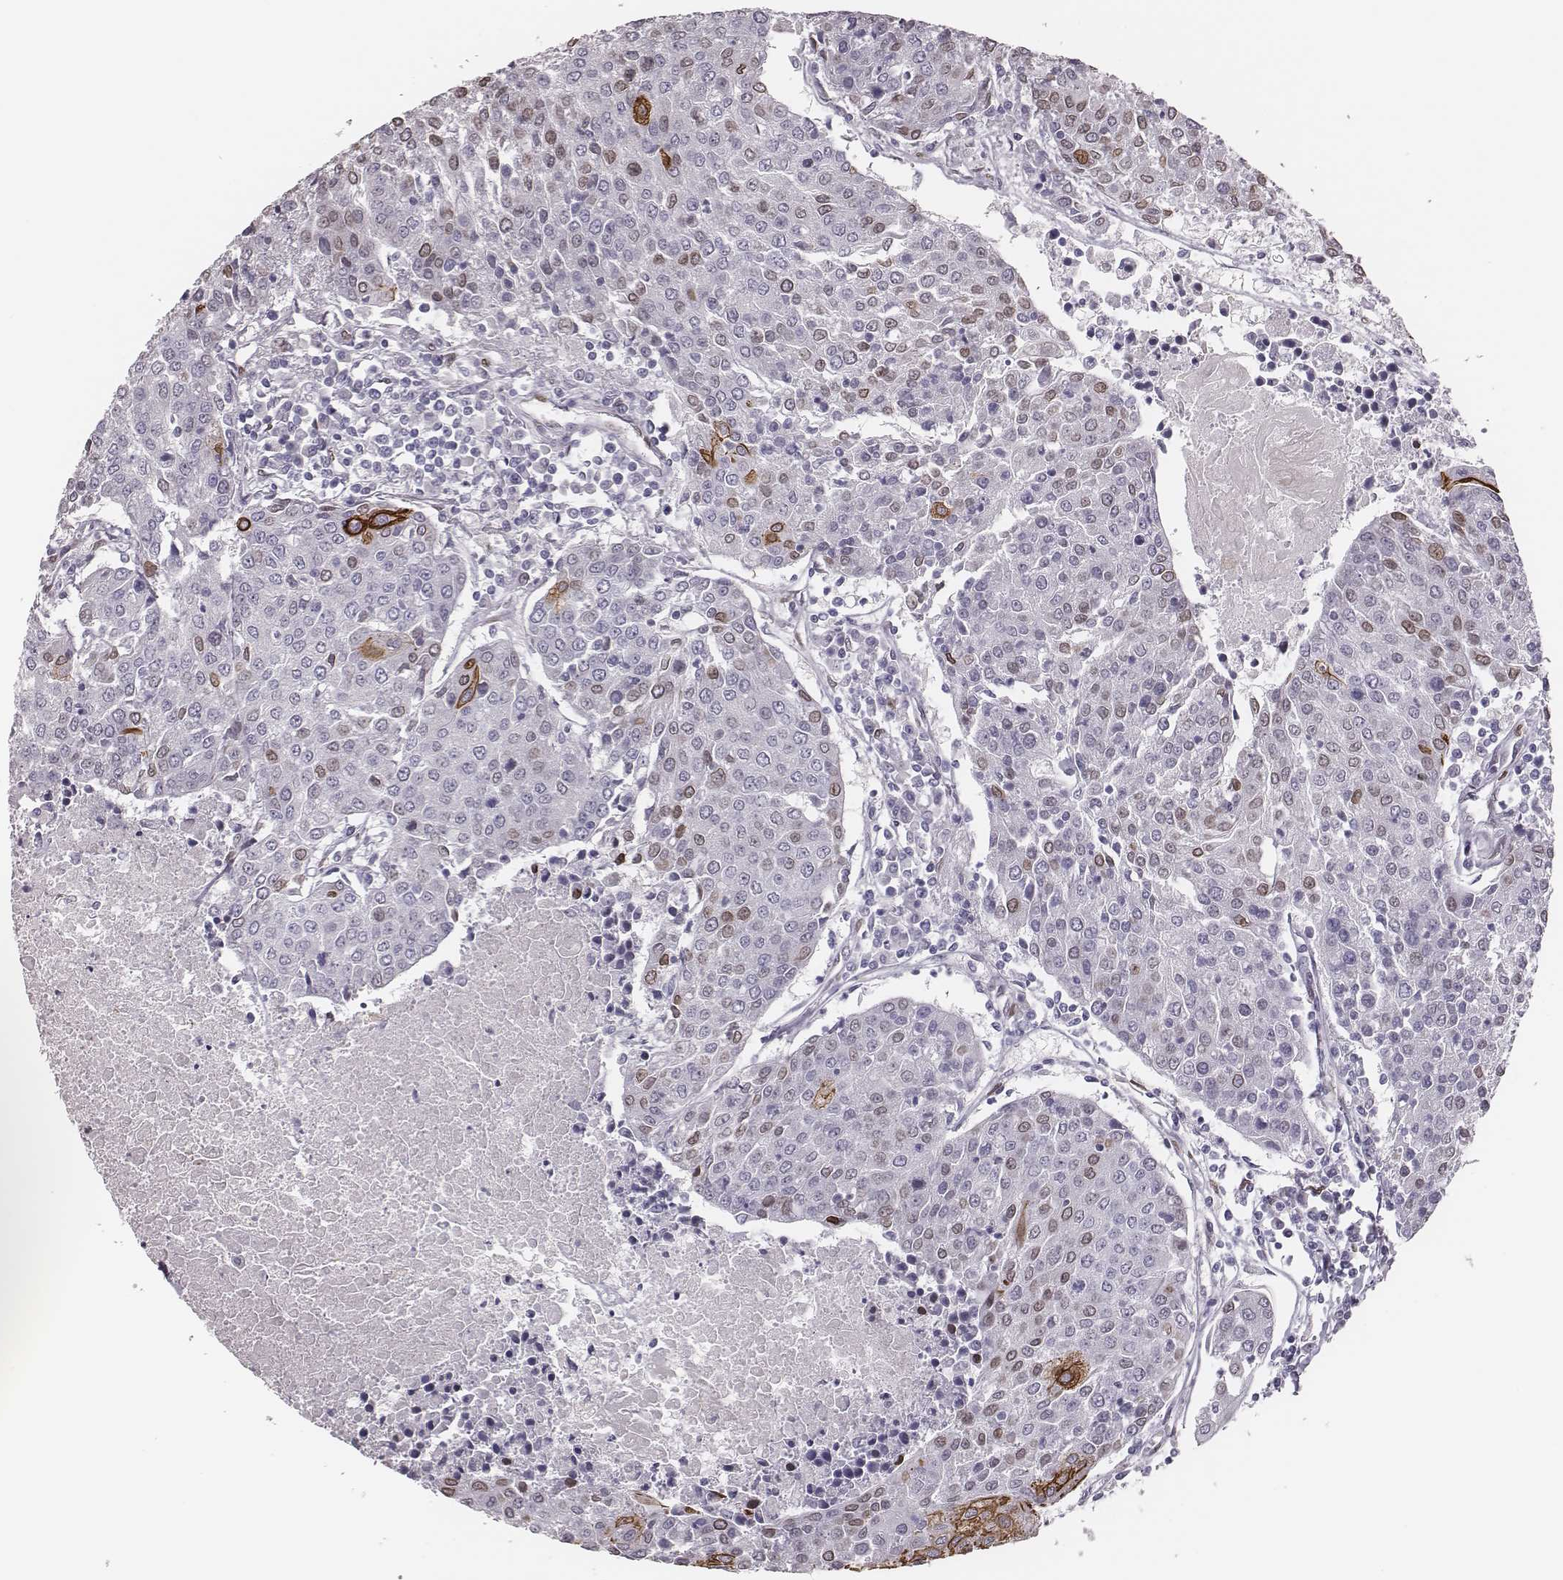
{"staining": {"intensity": "moderate", "quantity": "<25%", "location": "nuclear"}, "tissue": "urothelial cancer", "cell_type": "Tumor cells", "image_type": "cancer", "snomed": [{"axis": "morphology", "description": "Urothelial carcinoma, High grade"}, {"axis": "topography", "description": "Urinary bladder"}], "caption": "This is an image of immunohistochemistry staining of urothelial cancer, which shows moderate staining in the nuclear of tumor cells.", "gene": "ADGRF4", "patient": {"sex": "female", "age": 85}}